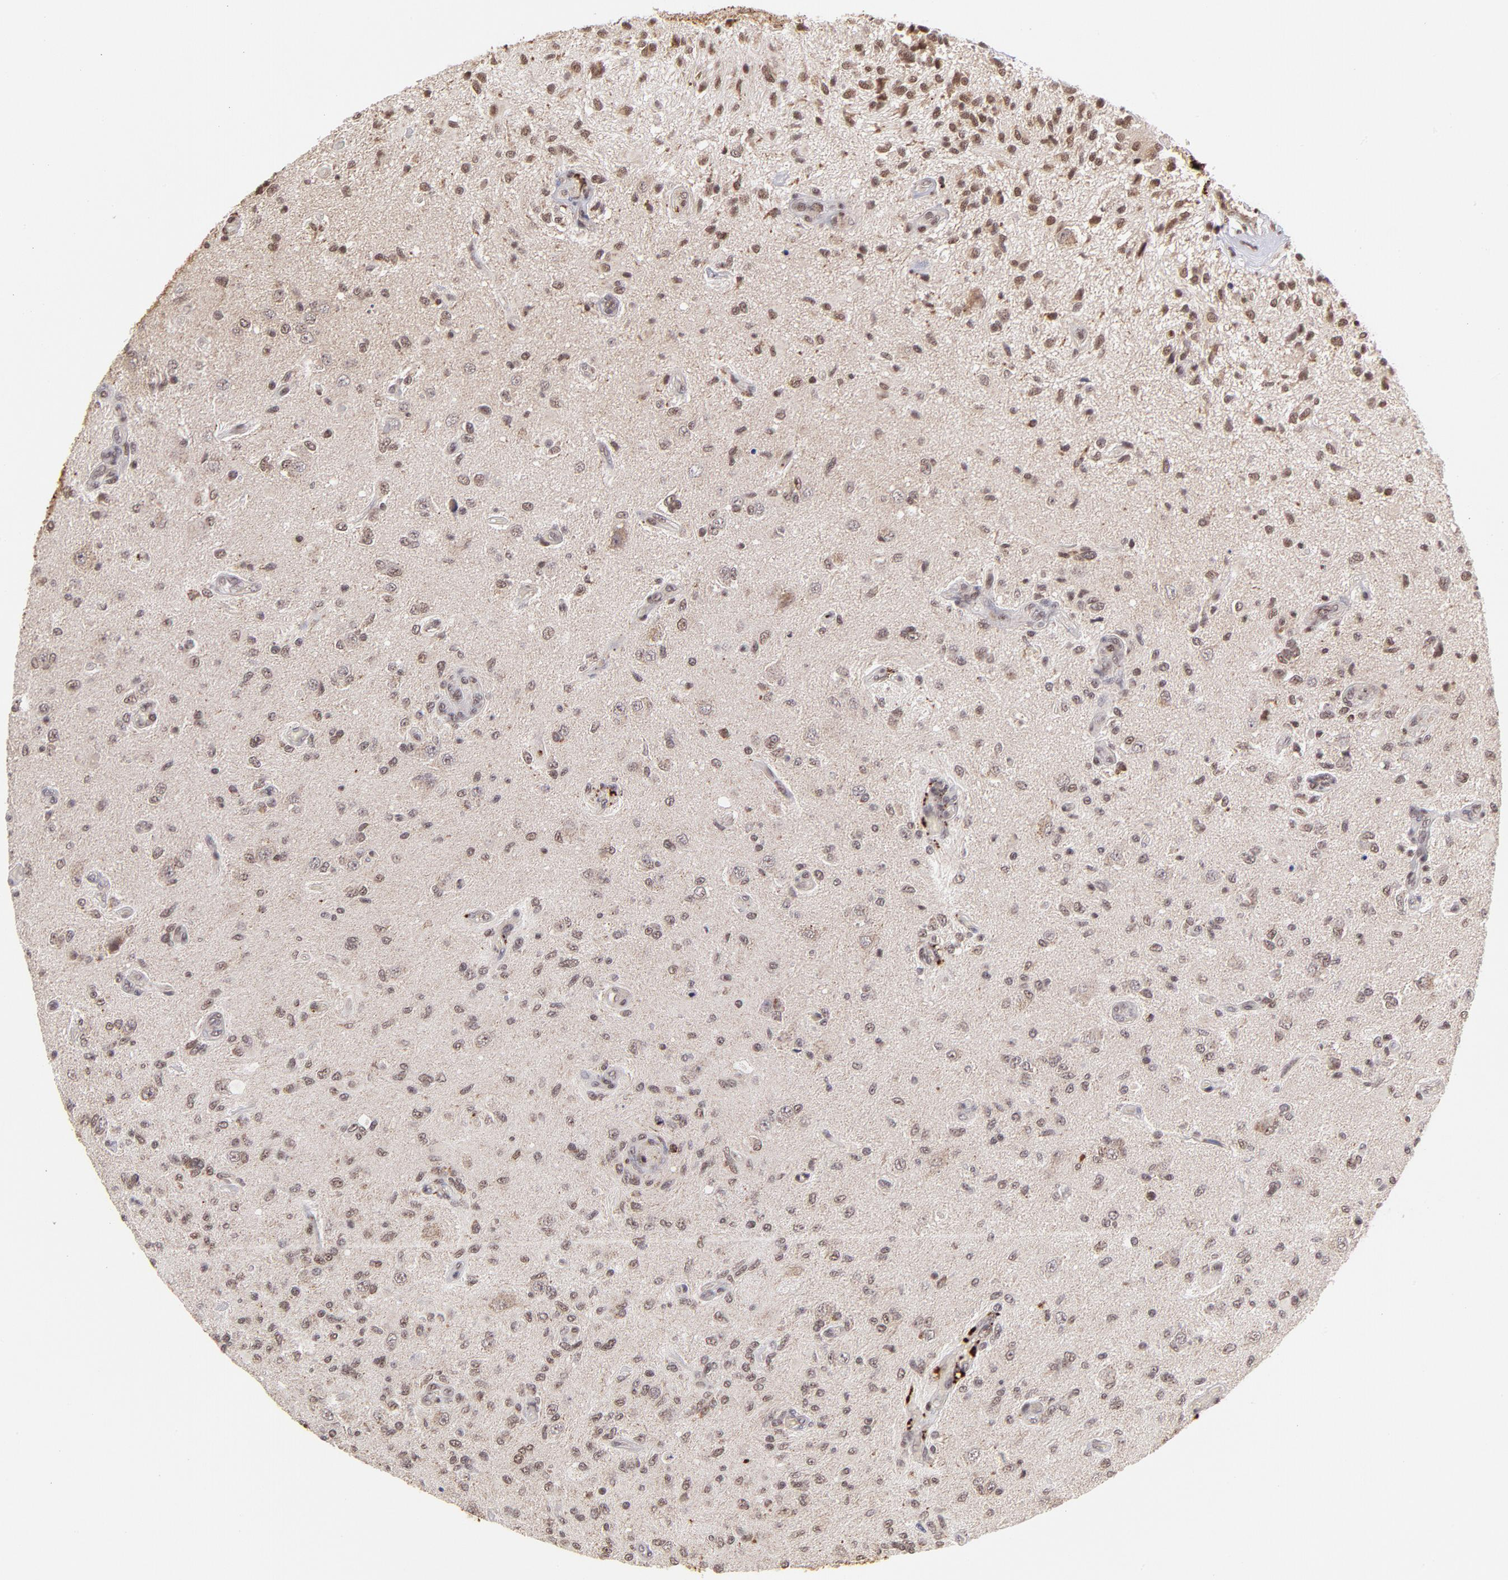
{"staining": {"intensity": "moderate", "quantity": ">75%", "location": "nuclear"}, "tissue": "glioma", "cell_type": "Tumor cells", "image_type": "cancer", "snomed": [{"axis": "morphology", "description": "Normal tissue, NOS"}, {"axis": "morphology", "description": "Glioma, malignant, High grade"}, {"axis": "topography", "description": "Cerebral cortex"}], "caption": "Immunohistochemistry histopathology image of neoplastic tissue: malignant glioma (high-grade) stained using immunohistochemistry shows medium levels of moderate protein expression localized specifically in the nuclear of tumor cells, appearing as a nuclear brown color.", "gene": "ZFX", "patient": {"sex": "male", "age": 77}}